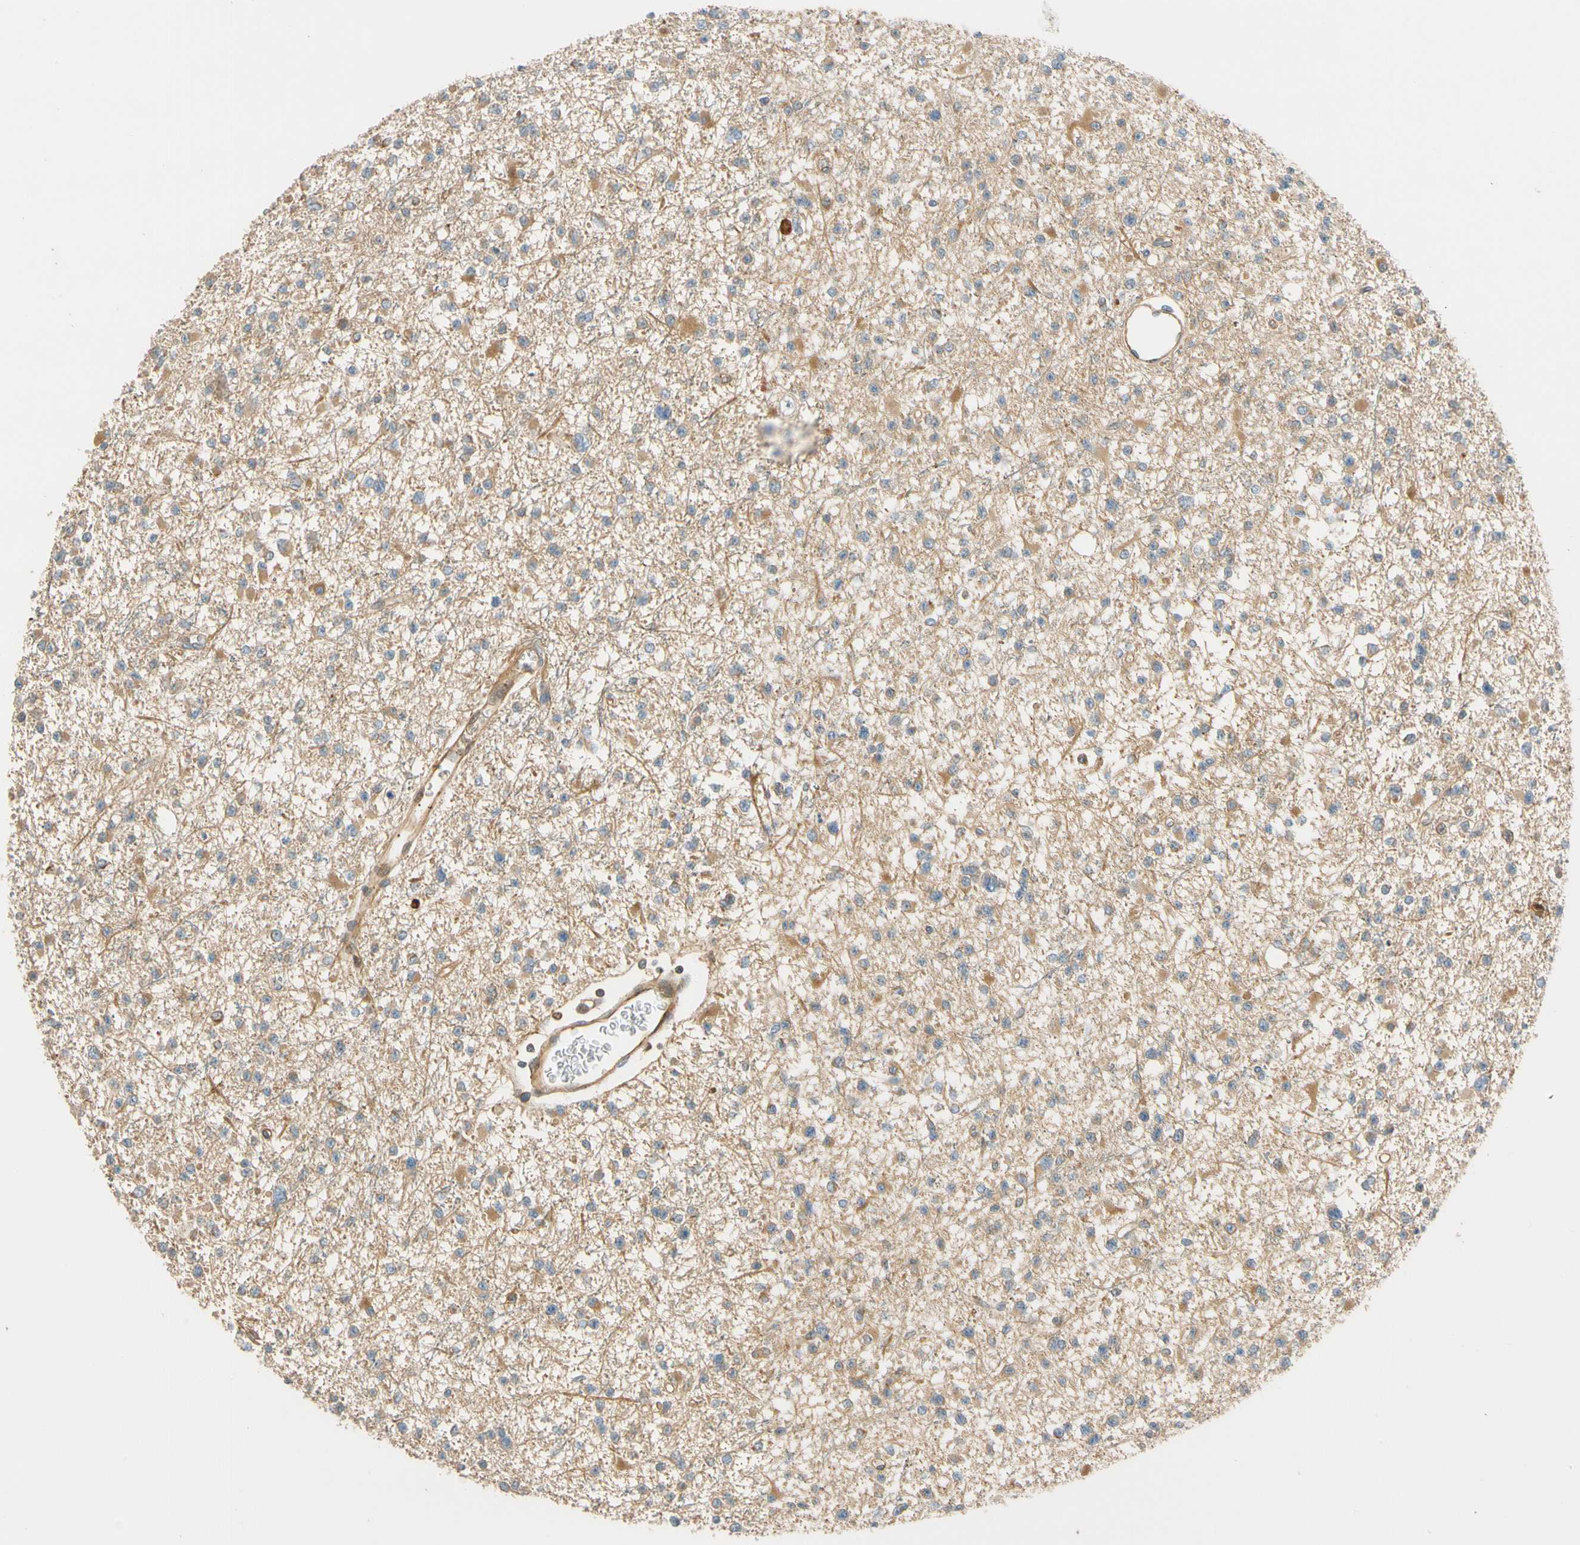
{"staining": {"intensity": "moderate", "quantity": ">75%", "location": "cytoplasmic/membranous"}, "tissue": "glioma", "cell_type": "Tumor cells", "image_type": "cancer", "snomed": [{"axis": "morphology", "description": "Glioma, malignant, Low grade"}, {"axis": "topography", "description": "Brain"}], "caption": "This is a micrograph of immunohistochemistry (IHC) staining of malignant low-grade glioma, which shows moderate positivity in the cytoplasmic/membranous of tumor cells.", "gene": "PARP14", "patient": {"sex": "female", "age": 22}}